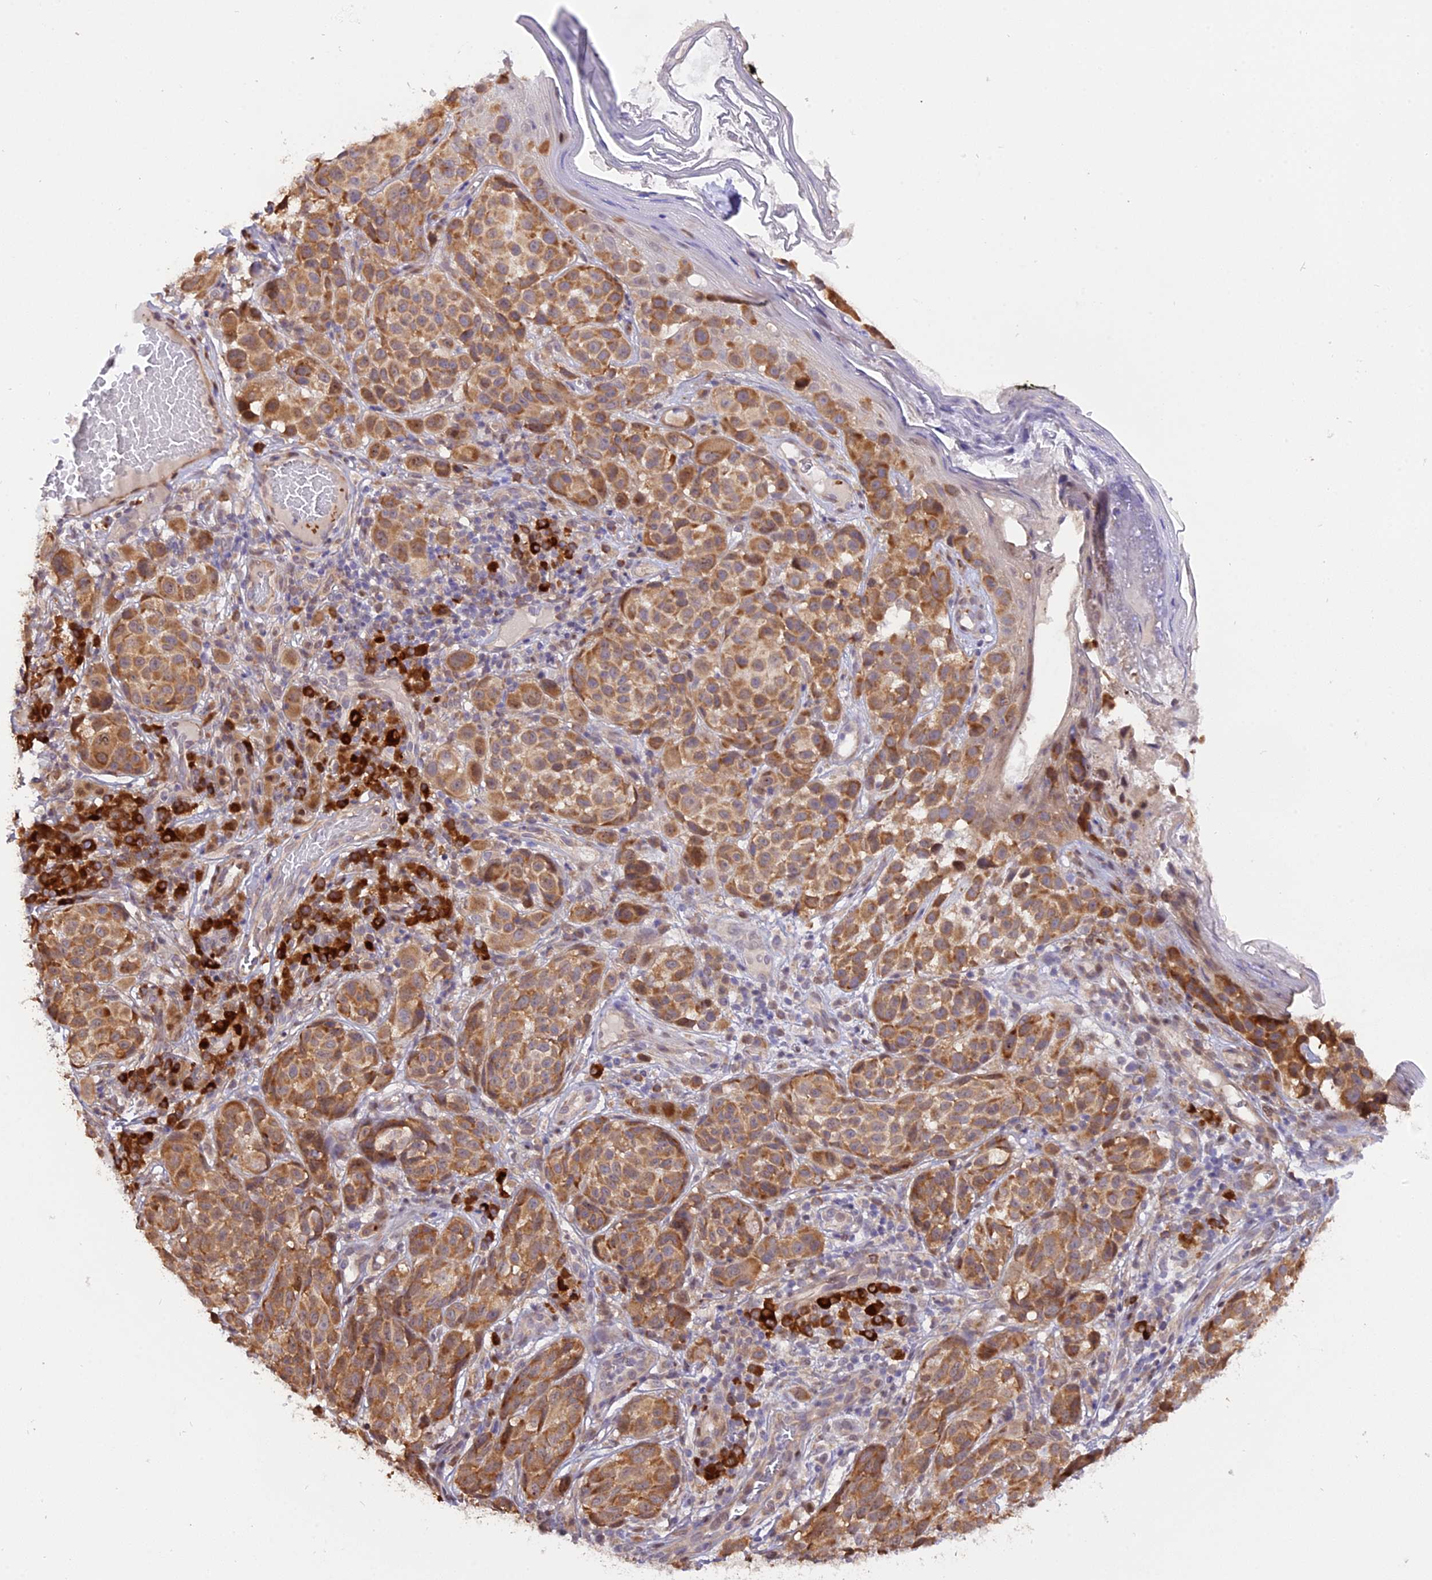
{"staining": {"intensity": "moderate", "quantity": ">75%", "location": "cytoplasmic/membranous"}, "tissue": "melanoma", "cell_type": "Tumor cells", "image_type": "cancer", "snomed": [{"axis": "morphology", "description": "Malignant melanoma, NOS"}, {"axis": "topography", "description": "Skin"}], "caption": "Immunohistochemical staining of melanoma demonstrates medium levels of moderate cytoplasmic/membranous protein expression in about >75% of tumor cells.", "gene": "HERPUD1", "patient": {"sex": "male", "age": 38}}